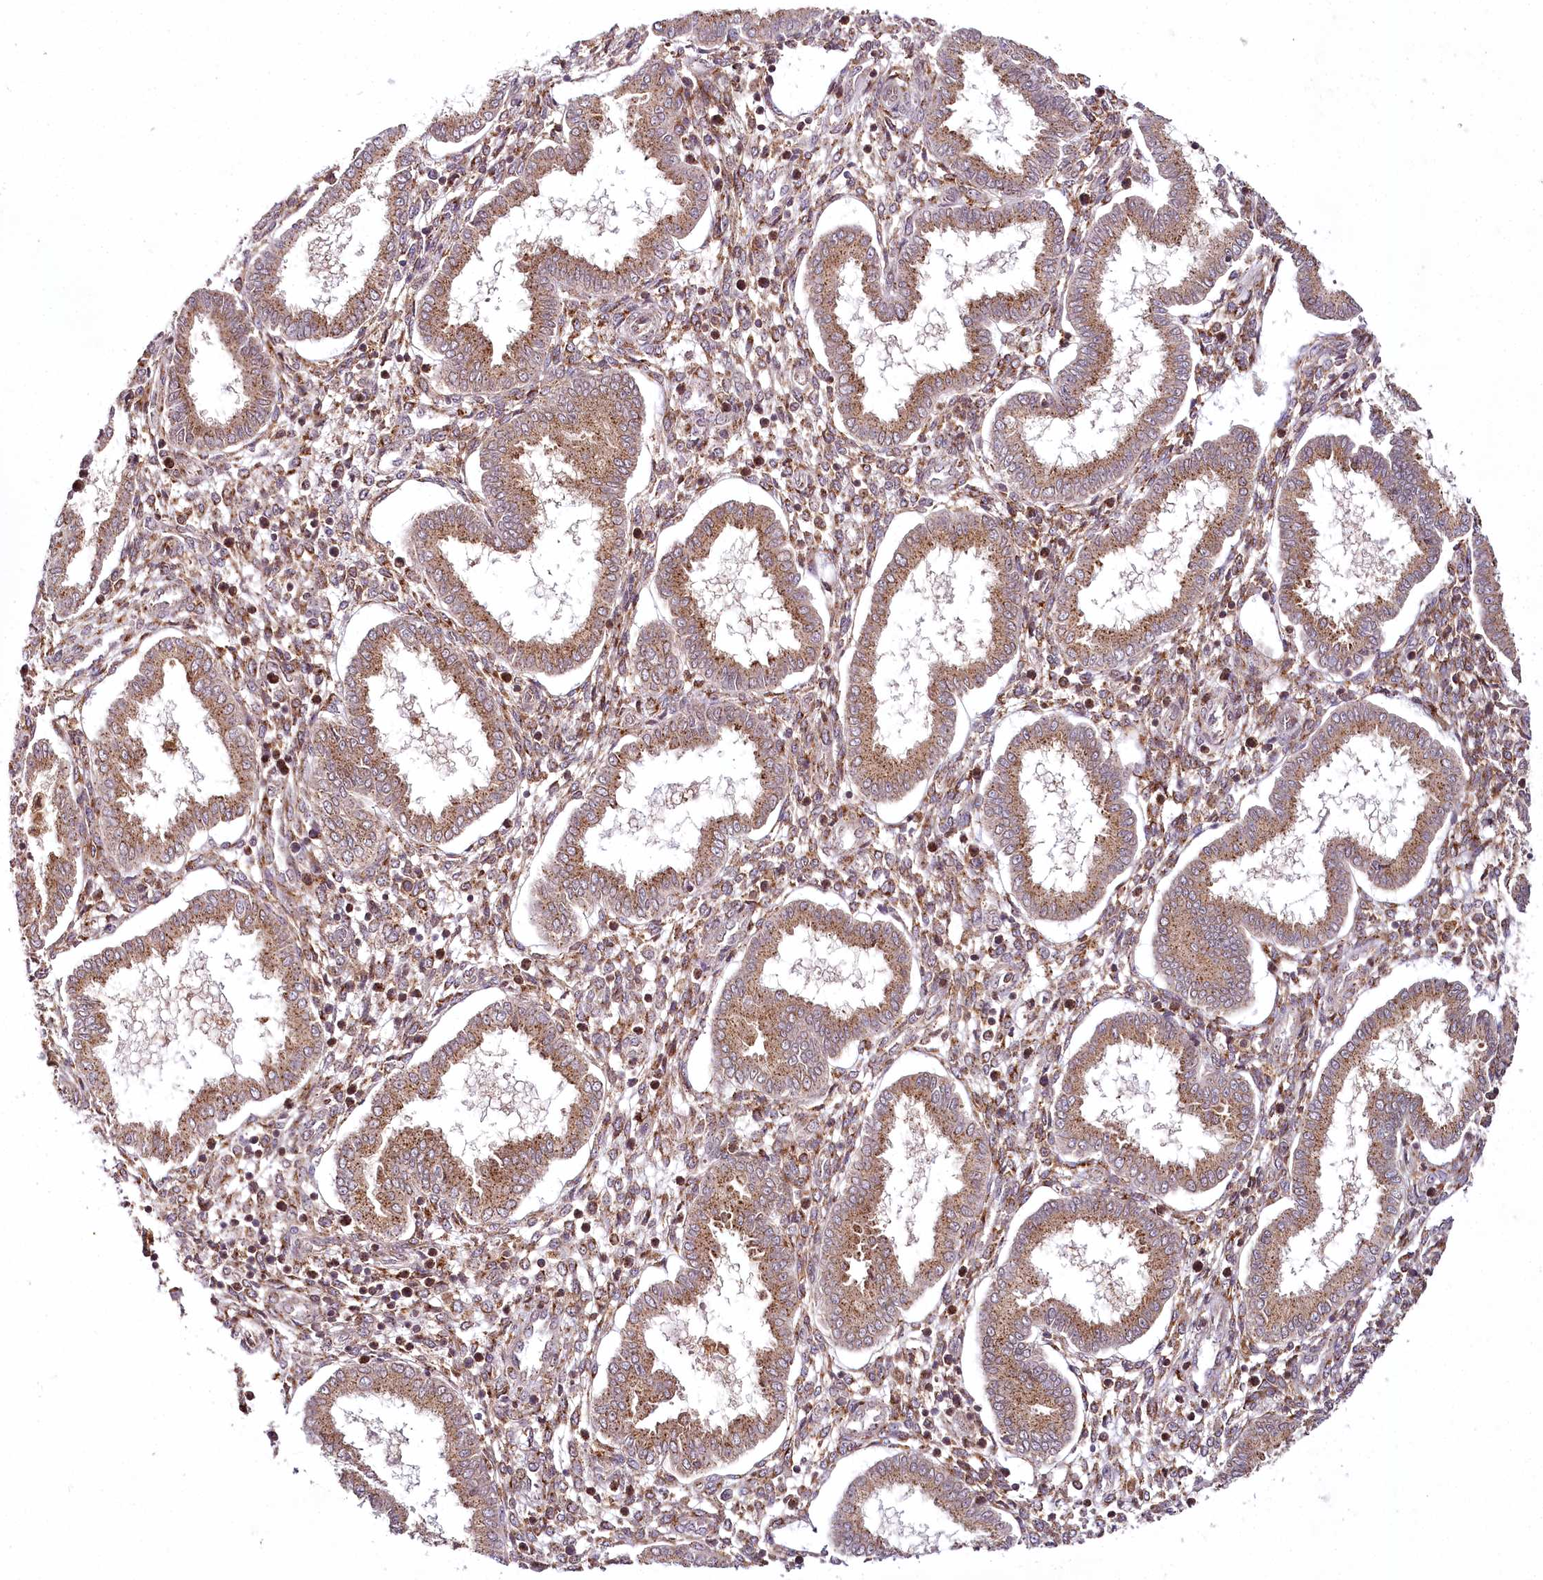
{"staining": {"intensity": "moderate", "quantity": ">75%", "location": "cytoplasmic/membranous"}, "tissue": "endometrium", "cell_type": "Cells in endometrial stroma", "image_type": "normal", "snomed": [{"axis": "morphology", "description": "Normal tissue, NOS"}, {"axis": "topography", "description": "Endometrium"}], "caption": "Immunohistochemical staining of normal endometrium displays moderate cytoplasmic/membranous protein expression in approximately >75% of cells in endometrial stroma.", "gene": "COPG1", "patient": {"sex": "female", "age": 24}}